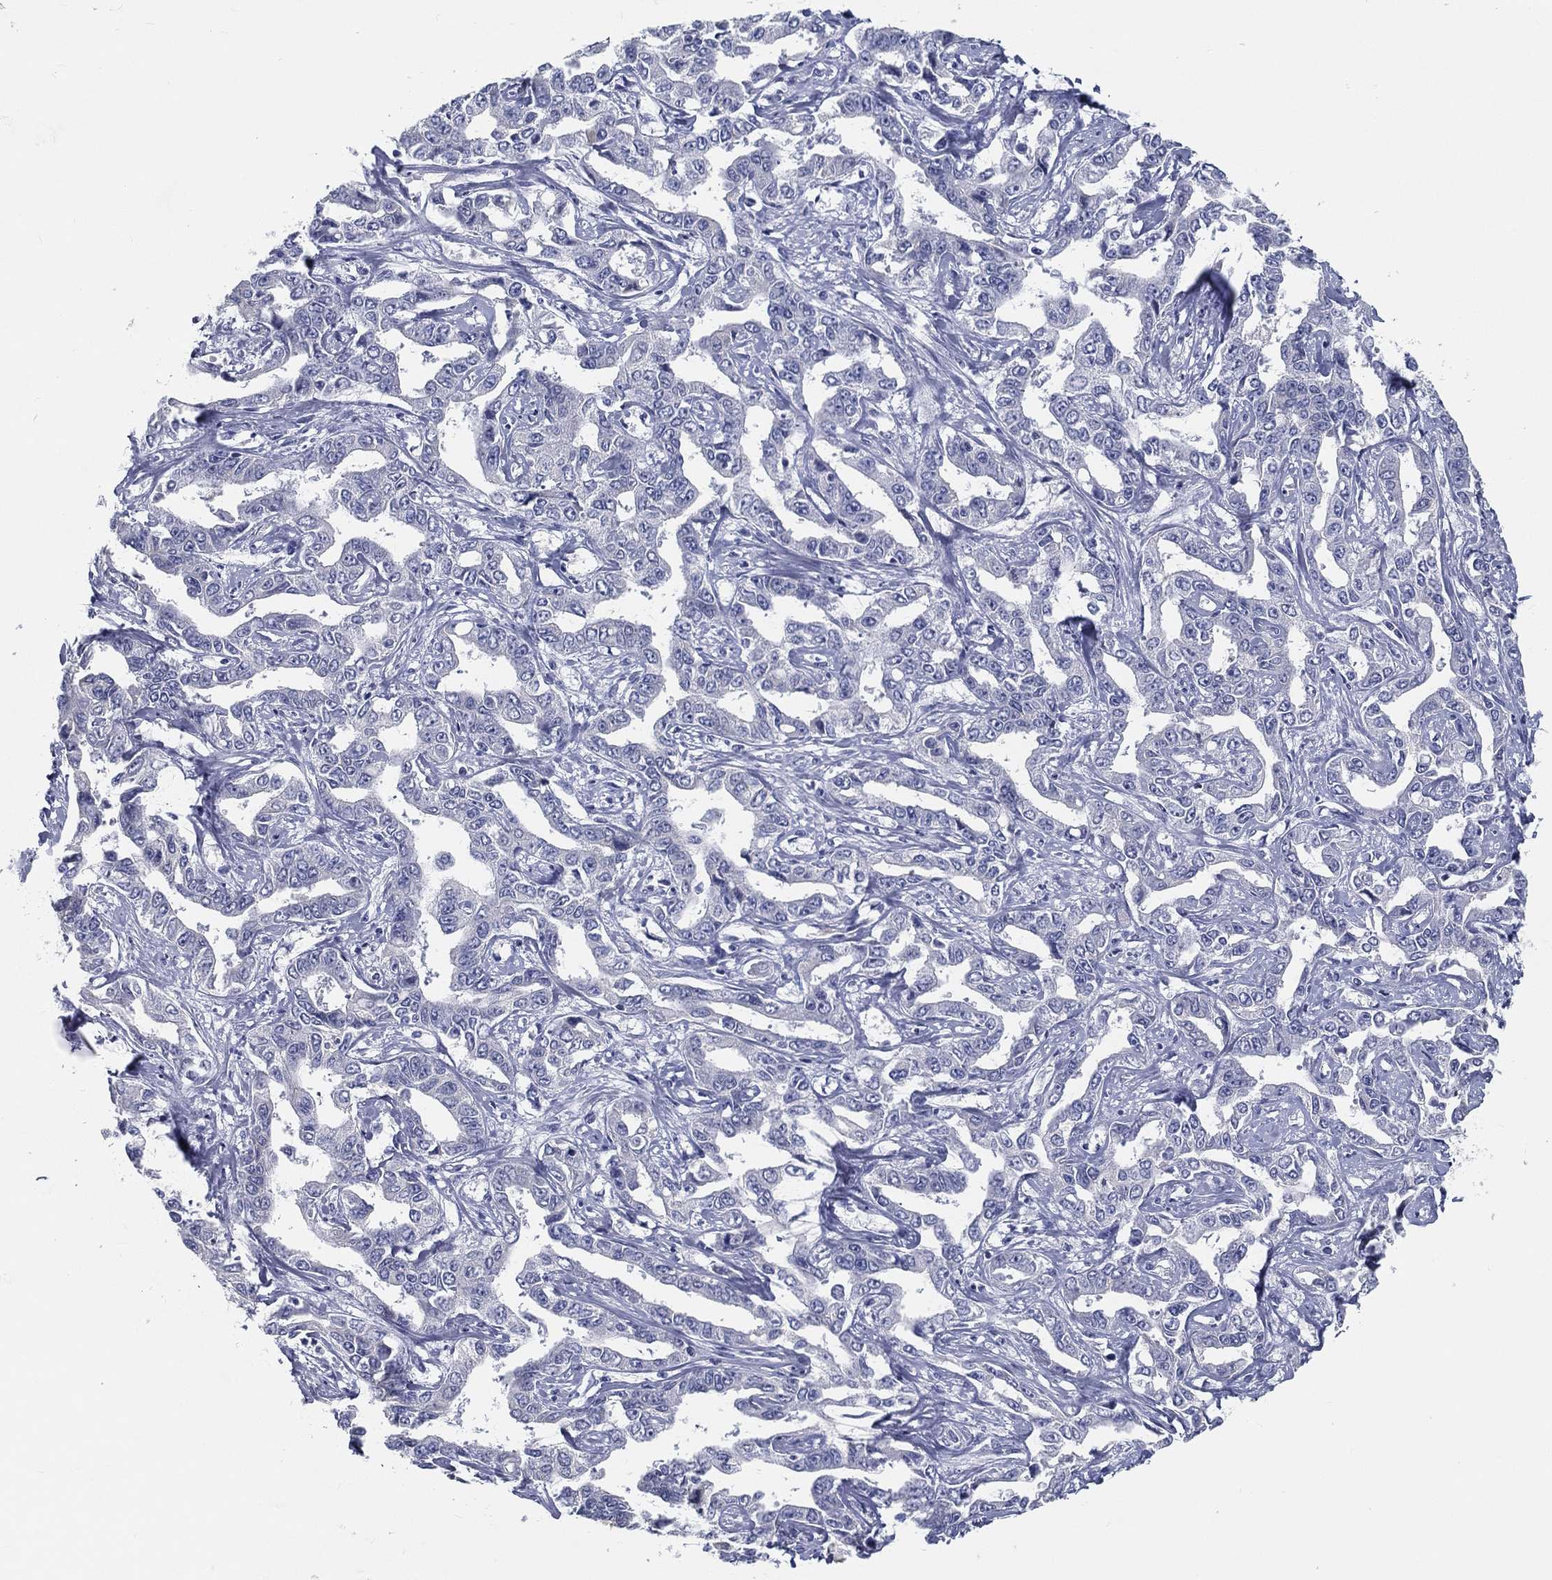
{"staining": {"intensity": "negative", "quantity": "none", "location": "none"}, "tissue": "liver cancer", "cell_type": "Tumor cells", "image_type": "cancer", "snomed": [{"axis": "morphology", "description": "Cholangiocarcinoma"}, {"axis": "topography", "description": "Liver"}], "caption": "Immunohistochemistry (IHC) of human cholangiocarcinoma (liver) demonstrates no positivity in tumor cells. The staining is performed using DAB brown chromogen with nuclei counter-stained in using hematoxylin.", "gene": "STS", "patient": {"sex": "male", "age": 59}}